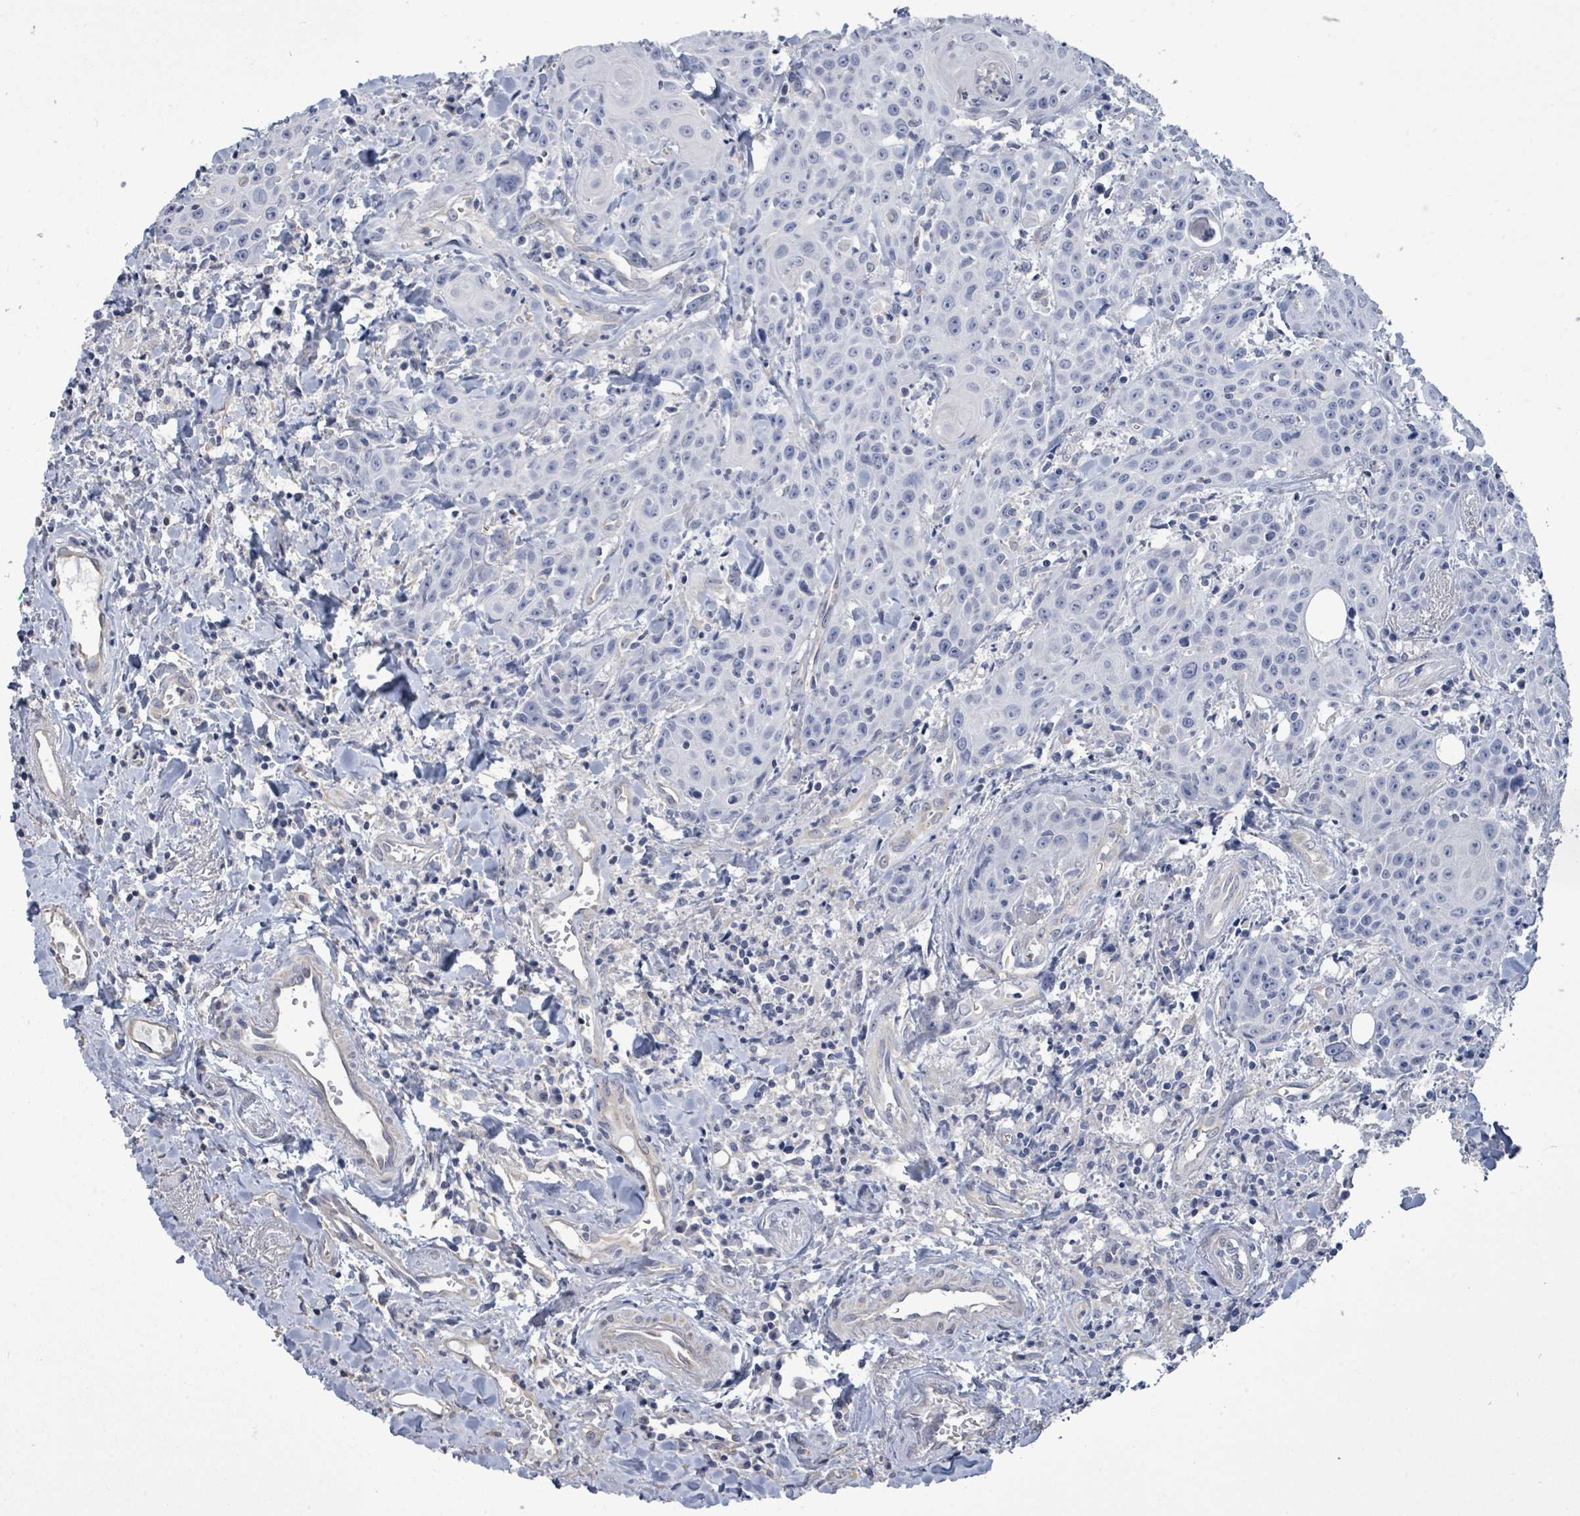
{"staining": {"intensity": "negative", "quantity": "none", "location": "none"}, "tissue": "head and neck cancer", "cell_type": "Tumor cells", "image_type": "cancer", "snomed": [{"axis": "morphology", "description": "Squamous cell carcinoma, NOS"}, {"axis": "topography", "description": "Oral tissue"}, {"axis": "topography", "description": "Head-Neck"}], "caption": "Micrograph shows no protein positivity in tumor cells of head and neck cancer (squamous cell carcinoma) tissue.", "gene": "CT45A5", "patient": {"sex": "female", "age": 82}}